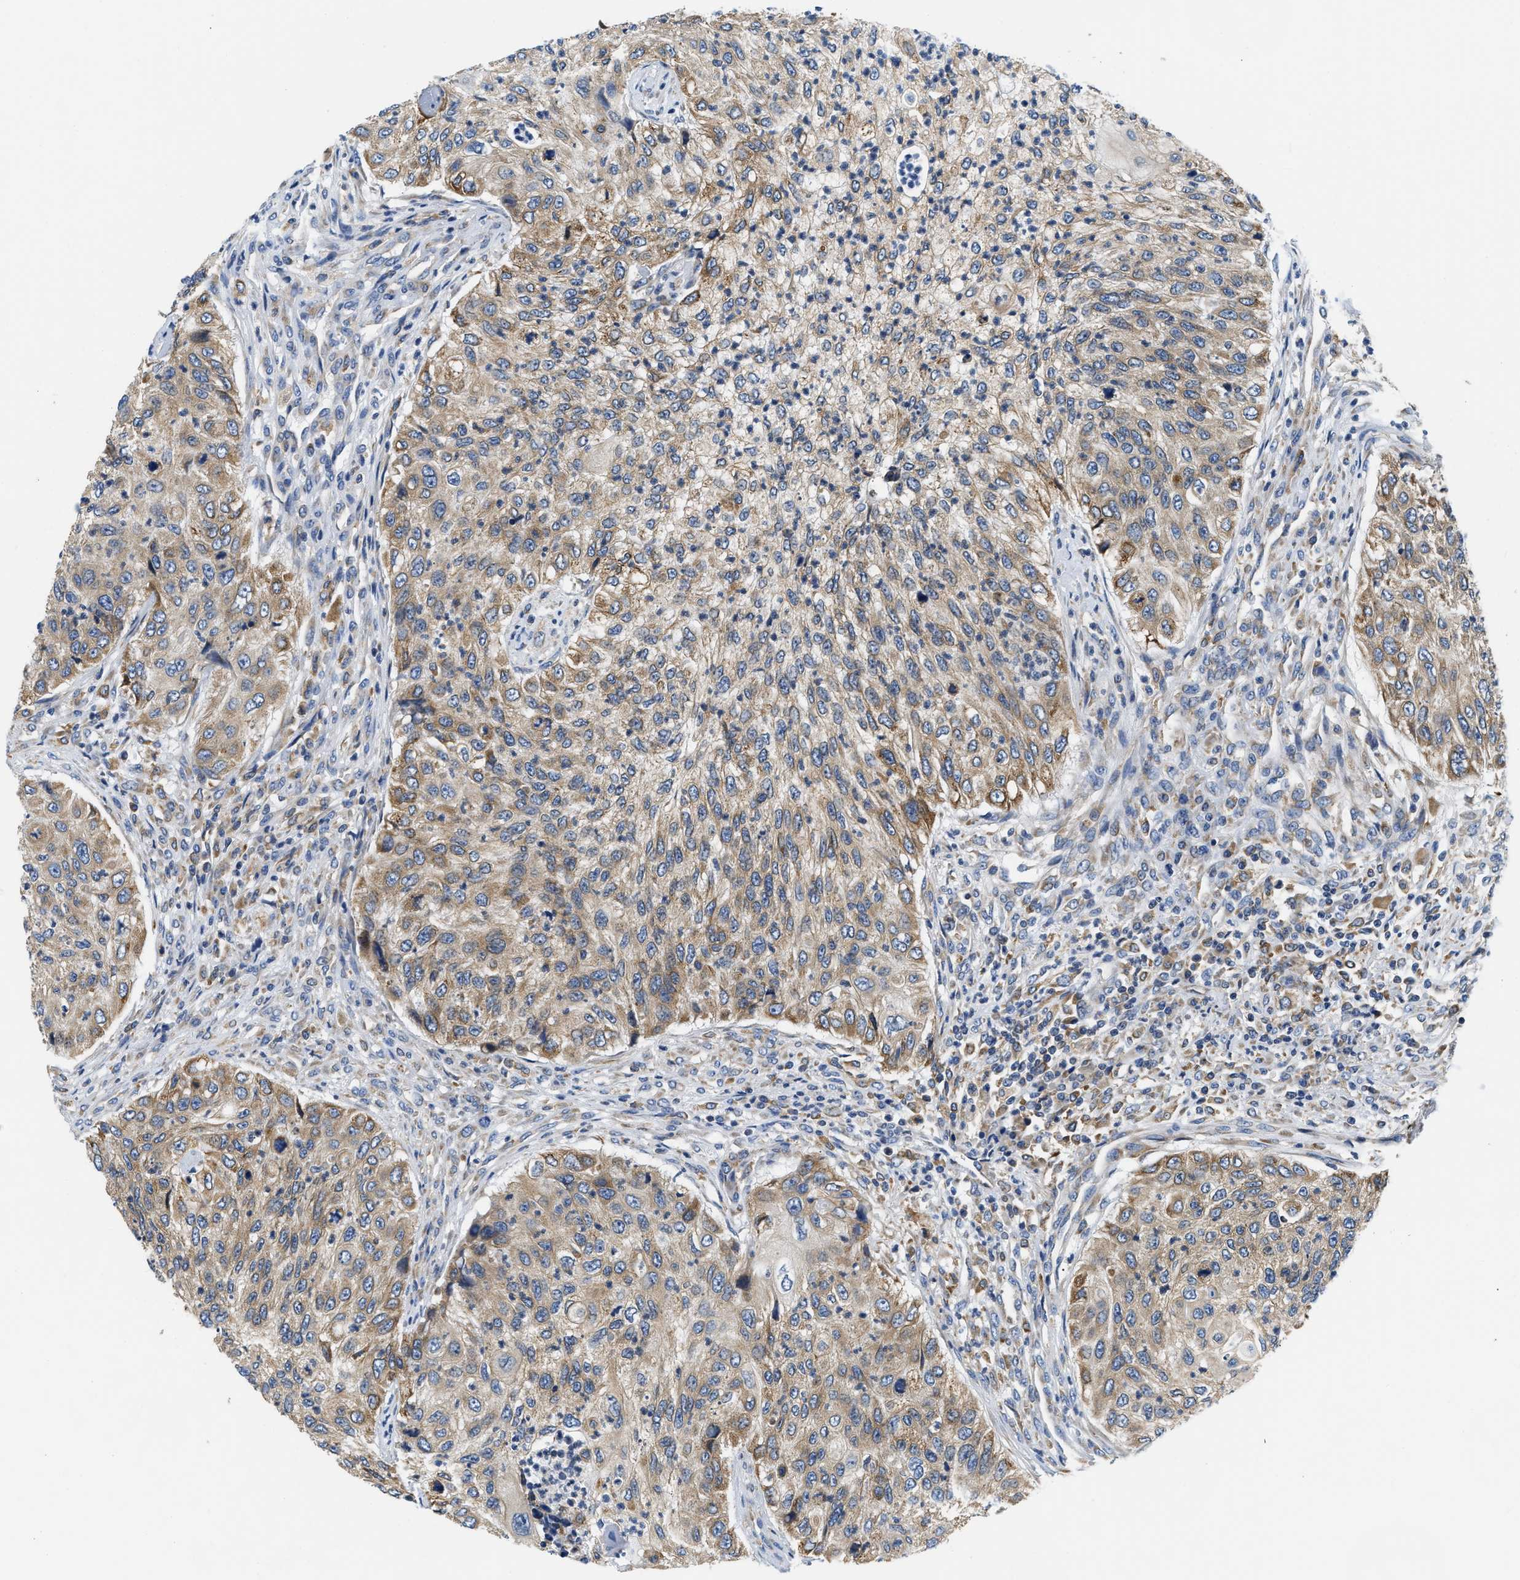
{"staining": {"intensity": "moderate", "quantity": "25%-75%", "location": "cytoplasmic/membranous"}, "tissue": "urothelial cancer", "cell_type": "Tumor cells", "image_type": "cancer", "snomed": [{"axis": "morphology", "description": "Urothelial carcinoma, High grade"}, {"axis": "topography", "description": "Urinary bladder"}], "caption": "Tumor cells exhibit moderate cytoplasmic/membranous expression in approximately 25%-75% of cells in high-grade urothelial carcinoma.", "gene": "HDHD3", "patient": {"sex": "female", "age": 60}}